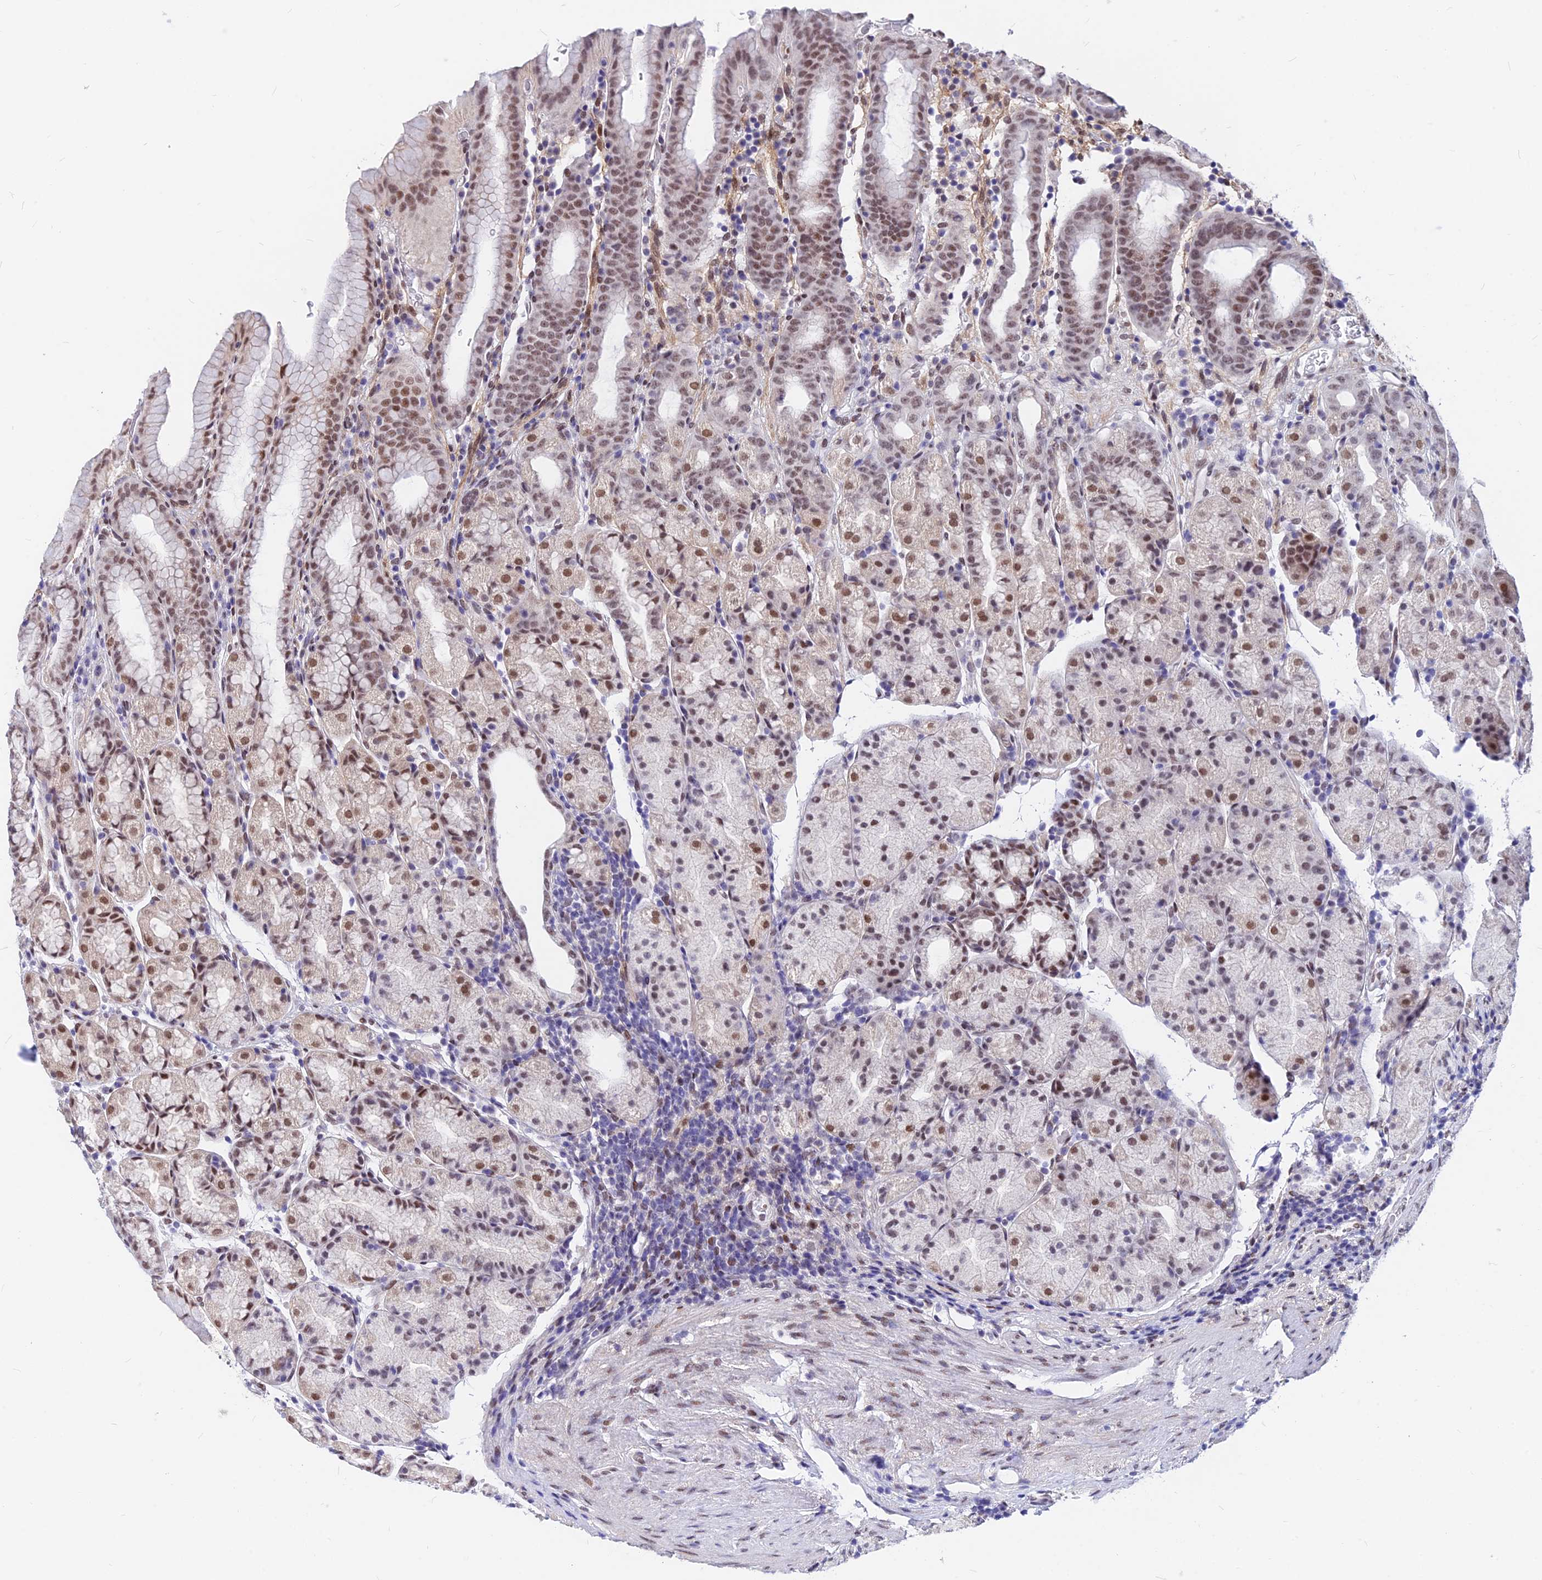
{"staining": {"intensity": "moderate", "quantity": ">75%", "location": "nuclear"}, "tissue": "stomach", "cell_type": "Glandular cells", "image_type": "normal", "snomed": [{"axis": "morphology", "description": "Normal tissue, NOS"}, {"axis": "topography", "description": "Stomach, upper"}, {"axis": "topography", "description": "Stomach, lower"}, {"axis": "topography", "description": "Small intestine"}], "caption": "Human stomach stained for a protein (brown) demonstrates moderate nuclear positive expression in approximately >75% of glandular cells.", "gene": "KCTD13", "patient": {"sex": "male", "age": 68}}